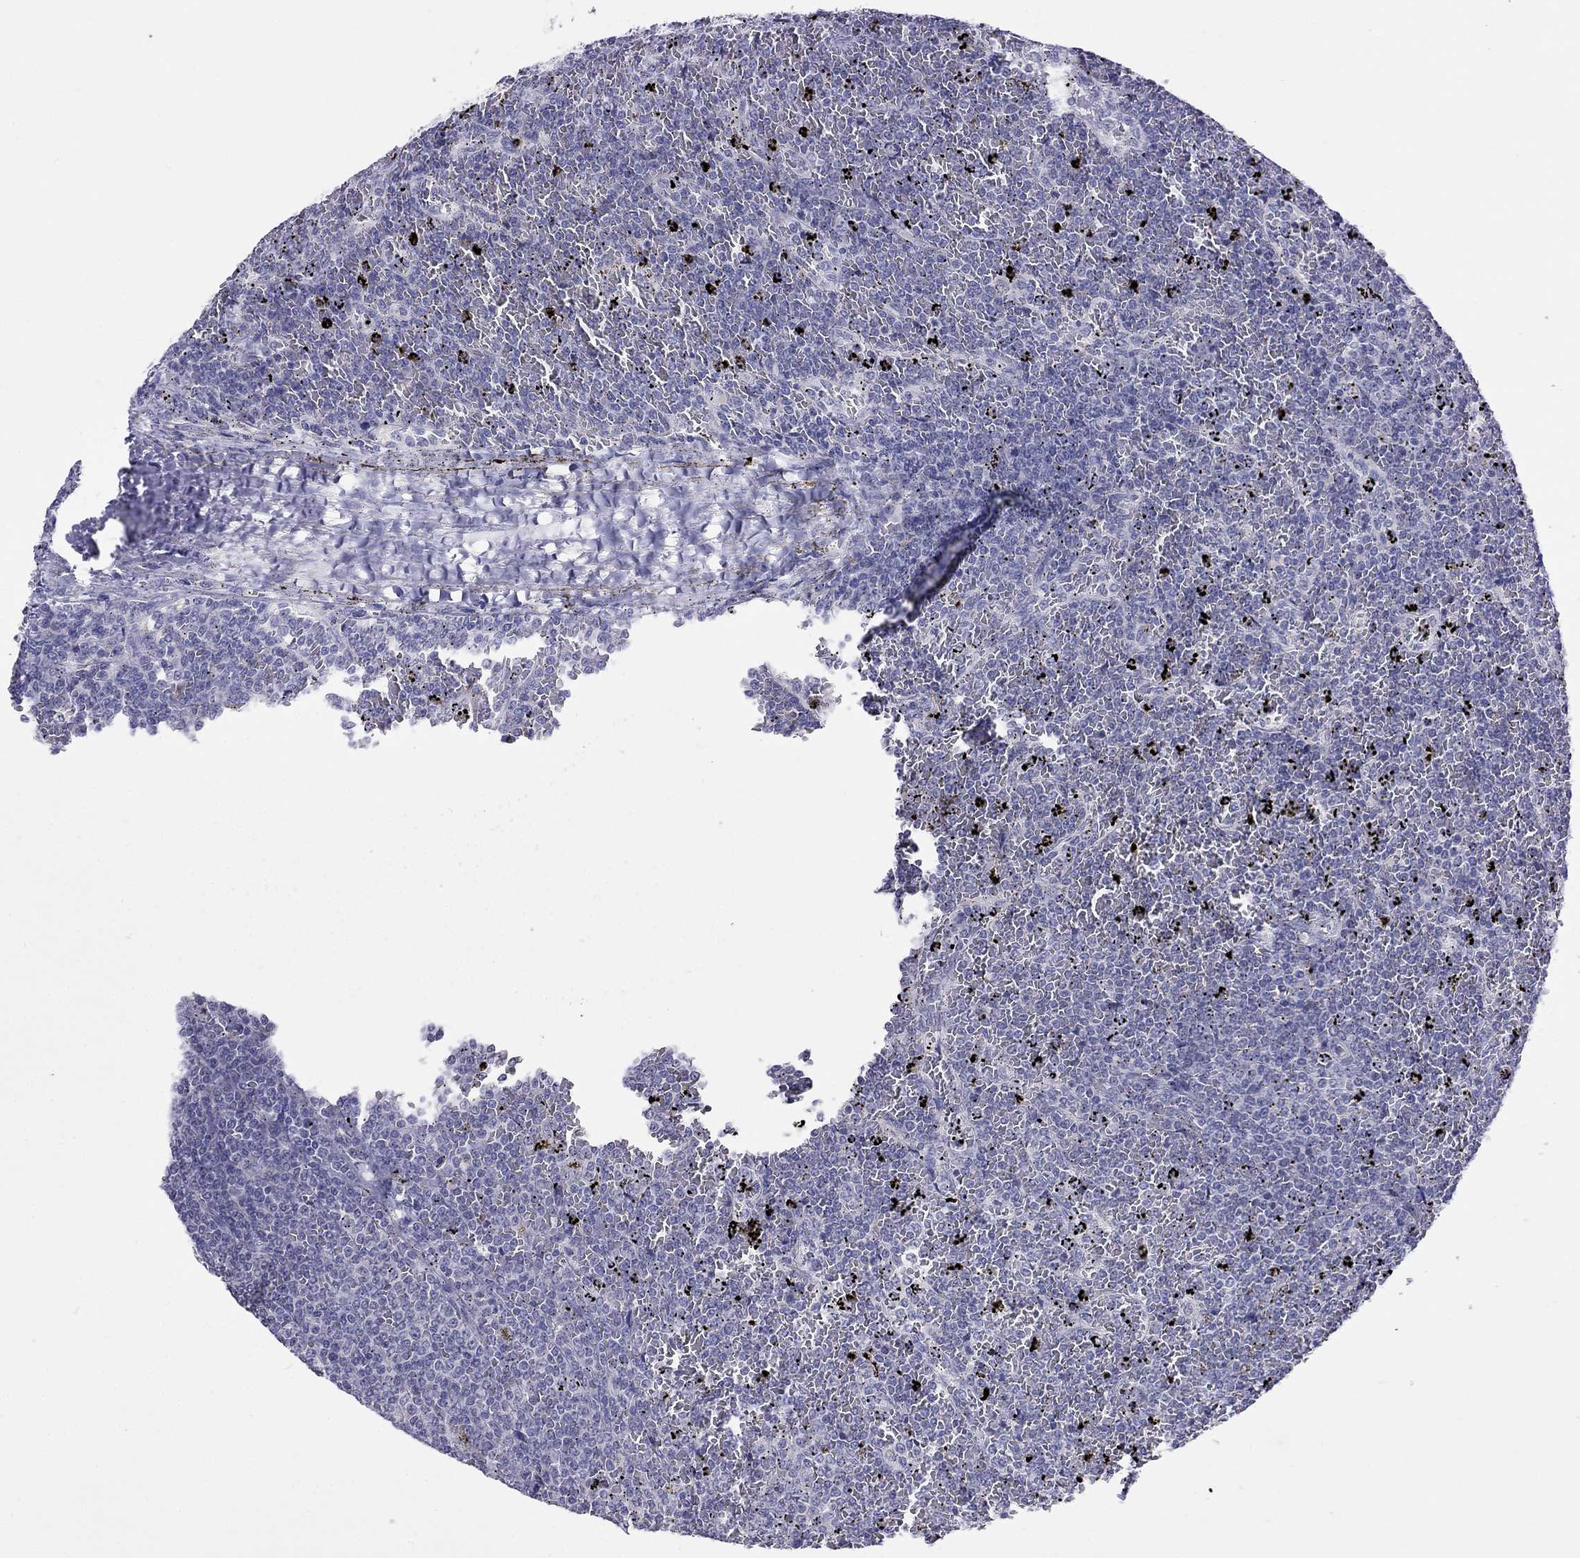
{"staining": {"intensity": "negative", "quantity": "none", "location": "none"}, "tissue": "lymphoma", "cell_type": "Tumor cells", "image_type": "cancer", "snomed": [{"axis": "morphology", "description": "Malignant lymphoma, non-Hodgkin's type, Low grade"}, {"axis": "topography", "description": "Spleen"}], "caption": "An image of low-grade malignant lymphoma, non-Hodgkin's type stained for a protein reveals no brown staining in tumor cells. (Immunohistochemistry, brightfield microscopy, high magnification).", "gene": "PPP1R3A", "patient": {"sex": "female", "age": 77}}